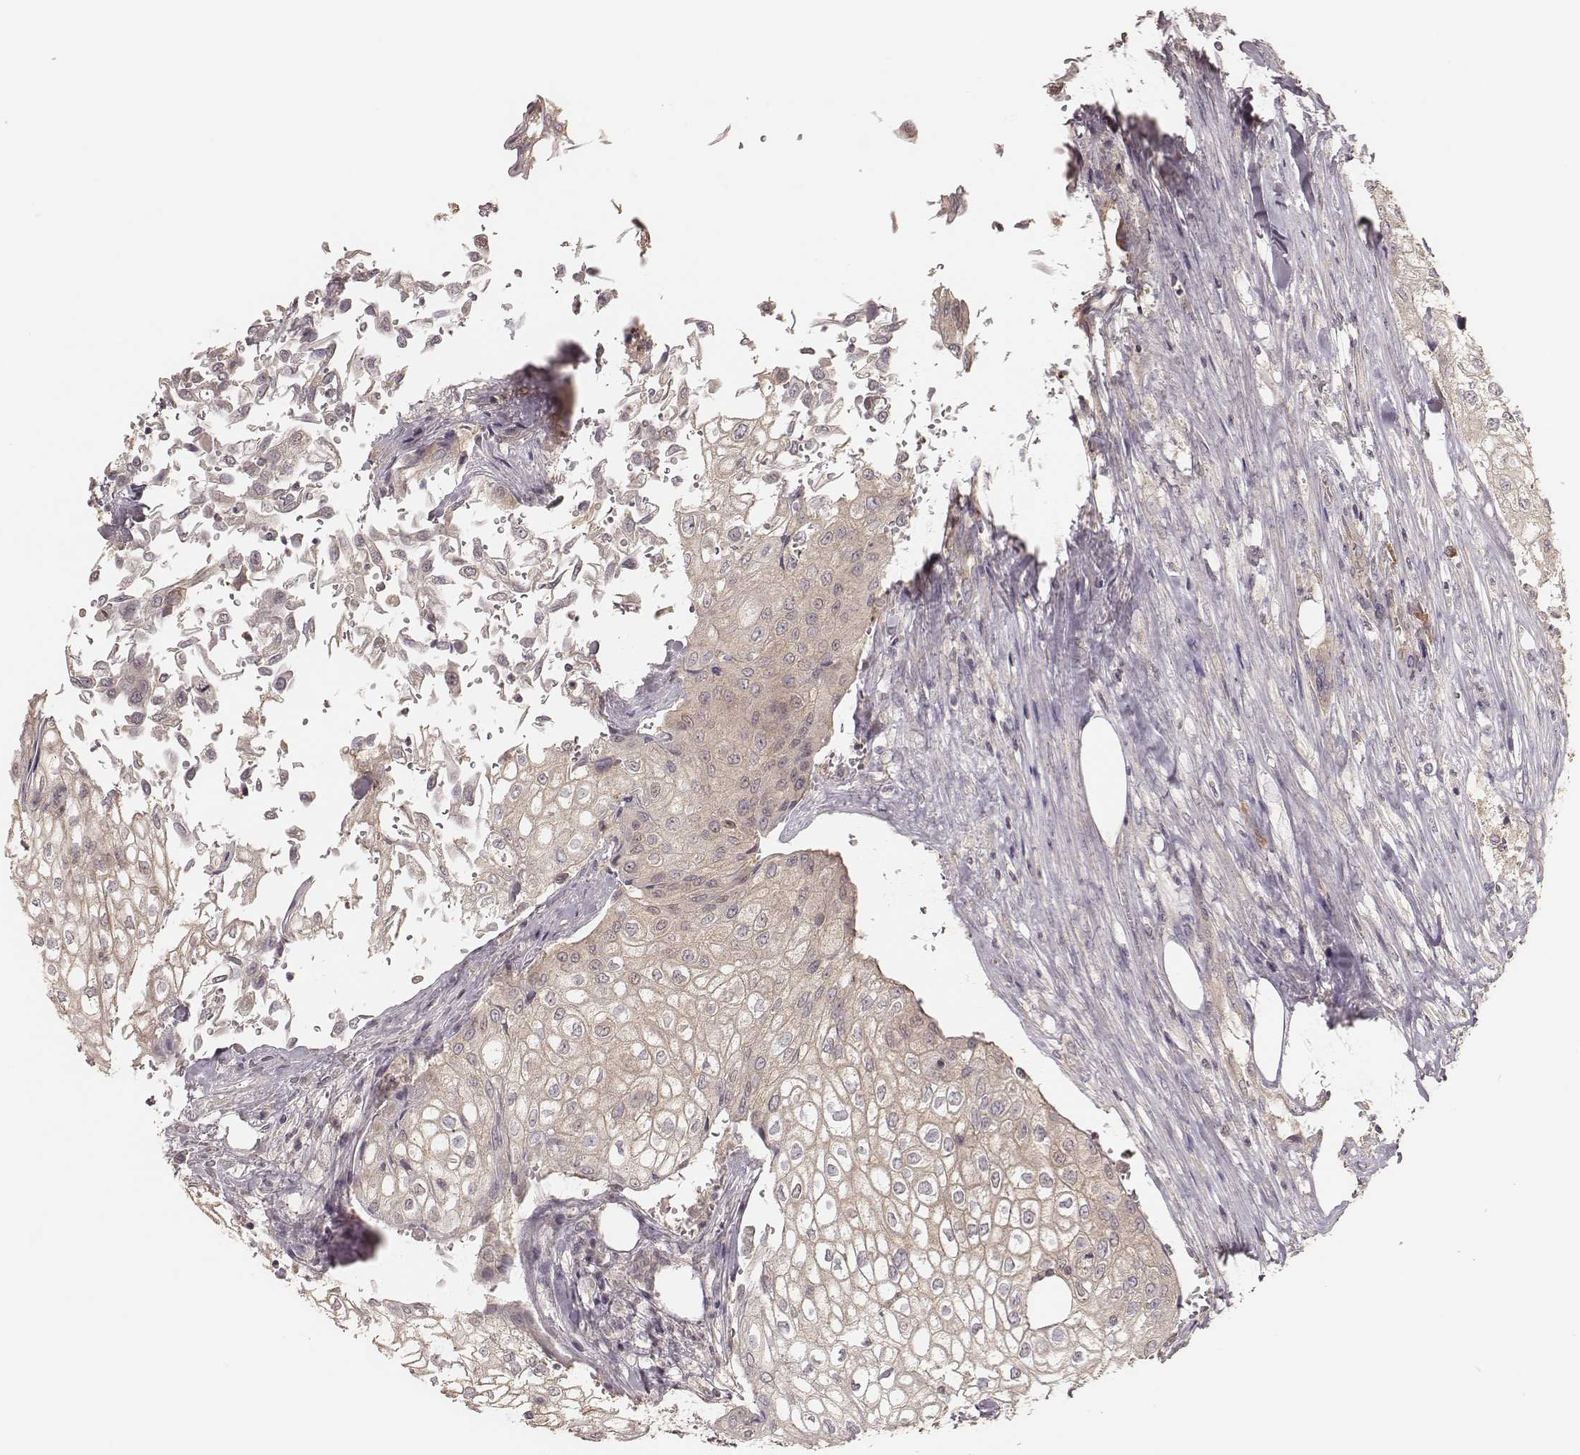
{"staining": {"intensity": "negative", "quantity": "none", "location": "none"}, "tissue": "urothelial cancer", "cell_type": "Tumor cells", "image_type": "cancer", "snomed": [{"axis": "morphology", "description": "Urothelial carcinoma, High grade"}, {"axis": "topography", "description": "Urinary bladder"}], "caption": "IHC of urothelial cancer reveals no positivity in tumor cells.", "gene": "CARS1", "patient": {"sex": "male", "age": 62}}